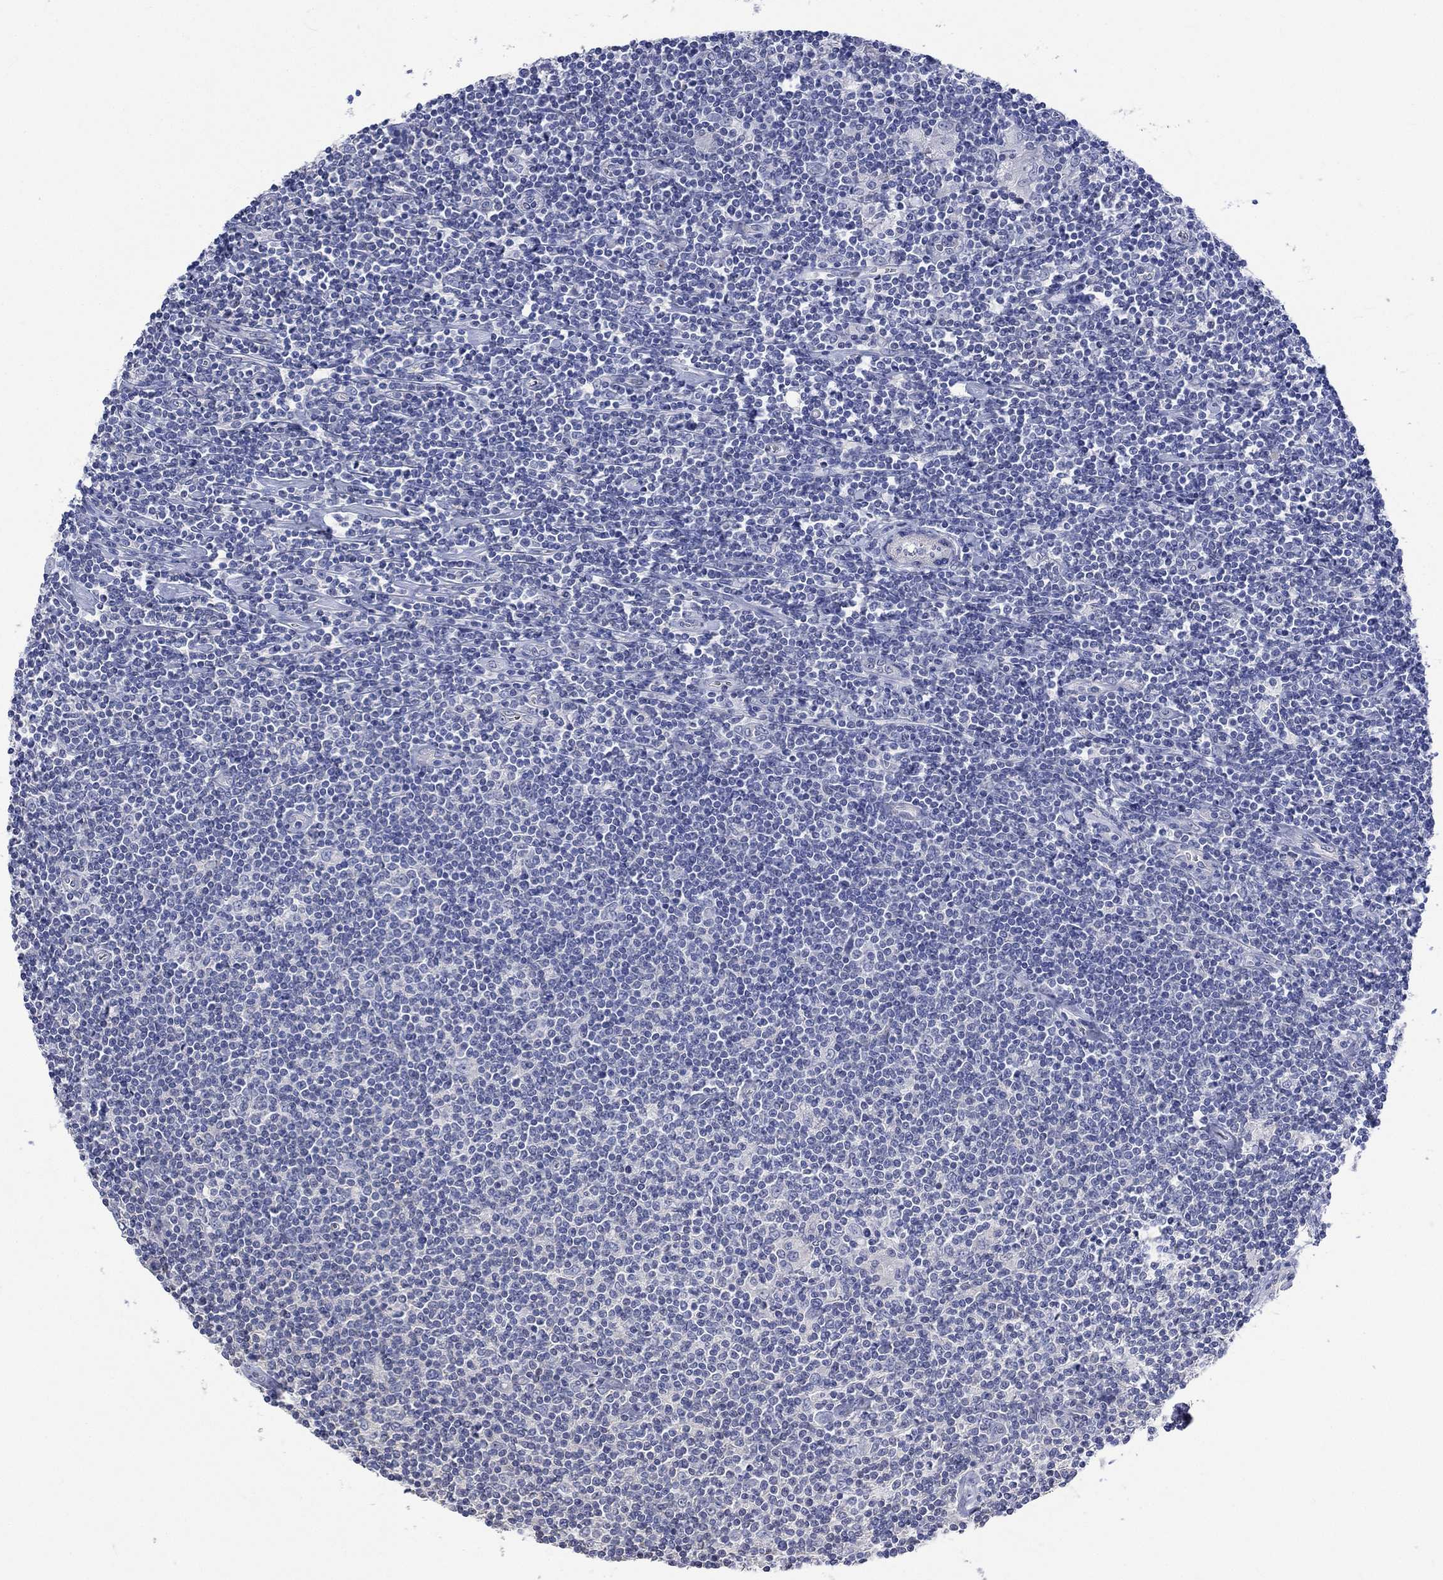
{"staining": {"intensity": "negative", "quantity": "none", "location": "none"}, "tissue": "lymphoma", "cell_type": "Tumor cells", "image_type": "cancer", "snomed": [{"axis": "morphology", "description": "Hodgkin's disease, NOS"}, {"axis": "topography", "description": "Lymph node"}], "caption": "A high-resolution photomicrograph shows IHC staining of Hodgkin's disease, which demonstrates no significant expression in tumor cells.", "gene": "AGRP", "patient": {"sex": "male", "age": 40}}